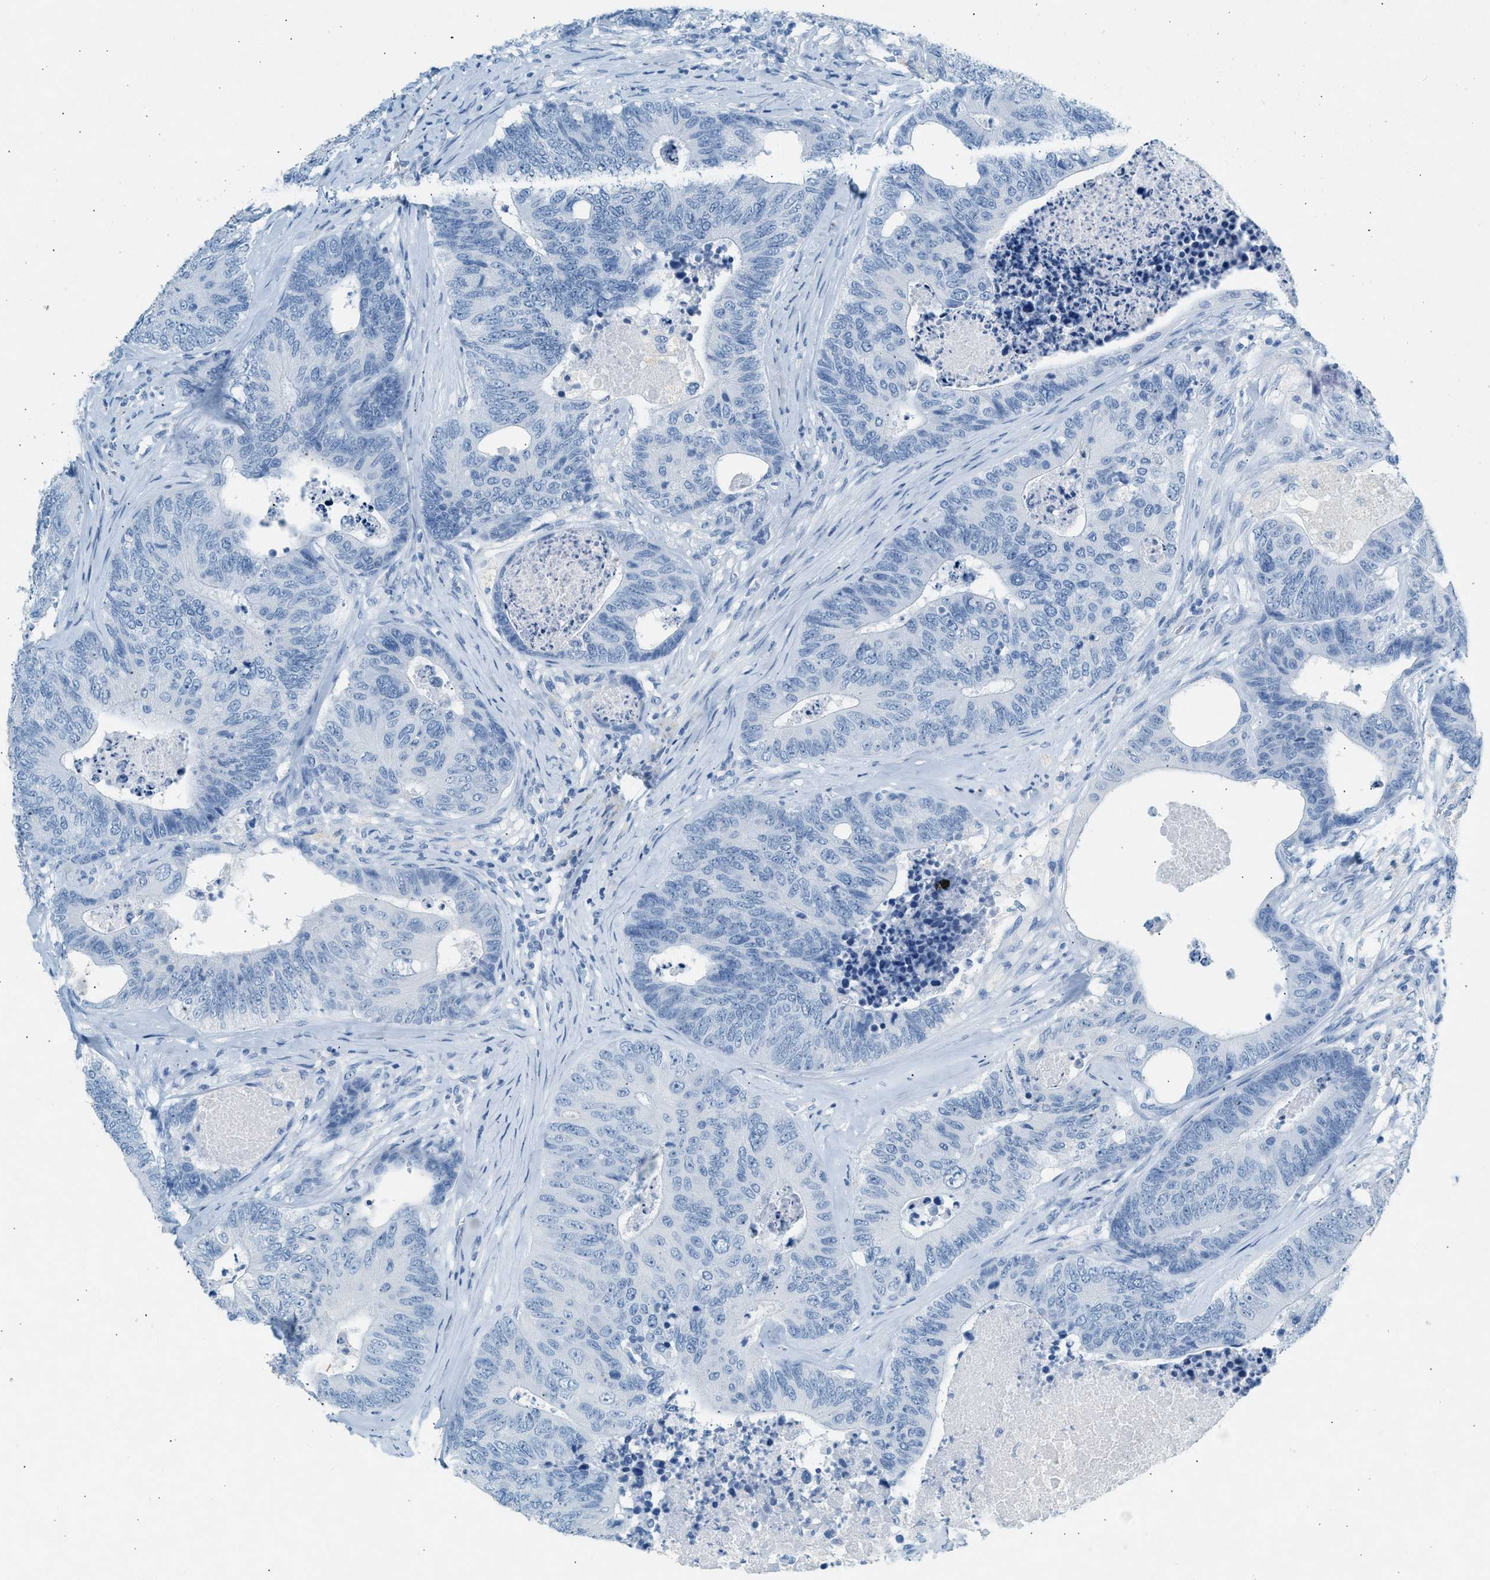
{"staining": {"intensity": "negative", "quantity": "none", "location": "none"}, "tissue": "colorectal cancer", "cell_type": "Tumor cells", "image_type": "cancer", "snomed": [{"axis": "morphology", "description": "Adenocarcinoma, NOS"}, {"axis": "topography", "description": "Colon"}], "caption": "An image of human colorectal adenocarcinoma is negative for staining in tumor cells. (Stains: DAB (3,3'-diaminobenzidine) immunohistochemistry with hematoxylin counter stain, Microscopy: brightfield microscopy at high magnification).", "gene": "HHATL", "patient": {"sex": "female", "age": 67}}